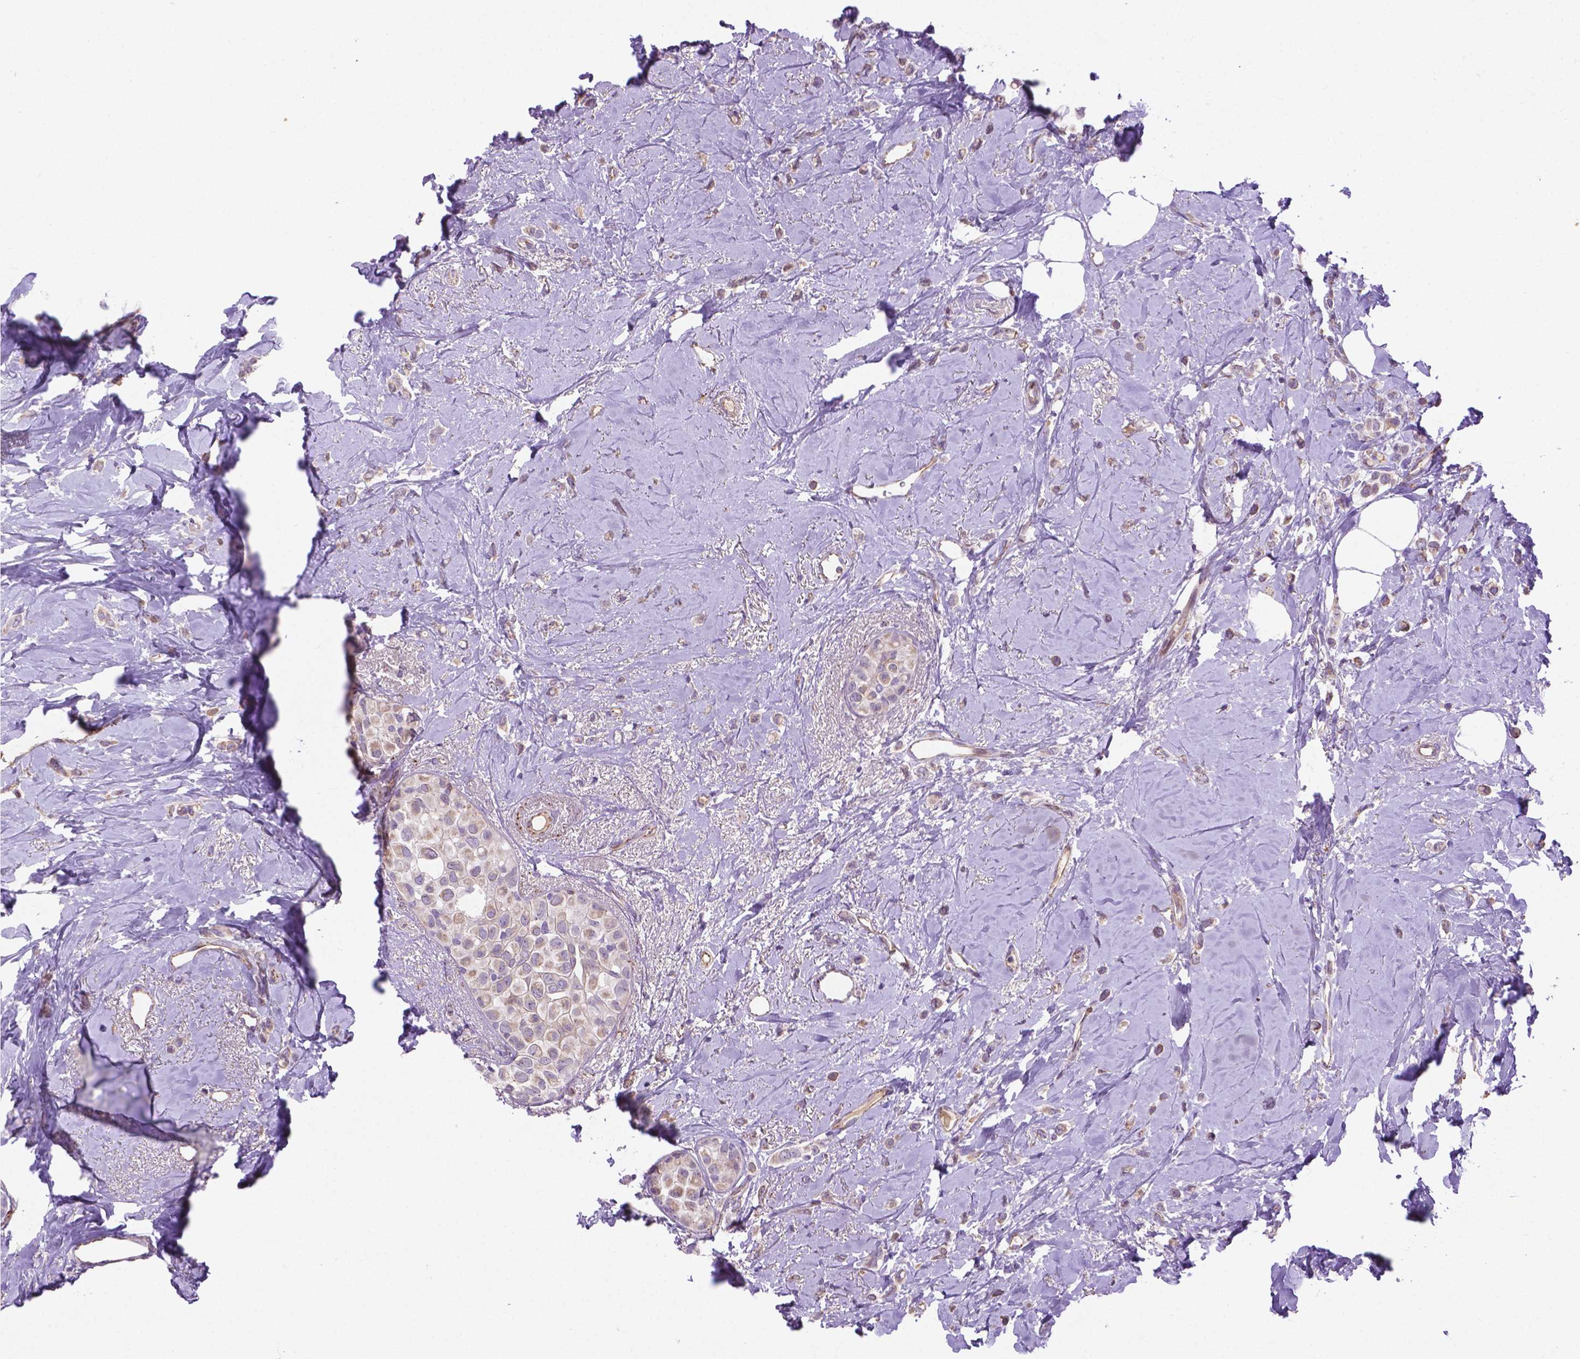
{"staining": {"intensity": "weak", "quantity": "25%-75%", "location": "cytoplasmic/membranous"}, "tissue": "breast cancer", "cell_type": "Tumor cells", "image_type": "cancer", "snomed": [{"axis": "morphology", "description": "Lobular carcinoma"}, {"axis": "topography", "description": "Breast"}], "caption": "Protein expression by immunohistochemistry shows weak cytoplasmic/membranous expression in approximately 25%-75% of tumor cells in lobular carcinoma (breast).", "gene": "CCER2", "patient": {"sex": "female", "age": 66}}